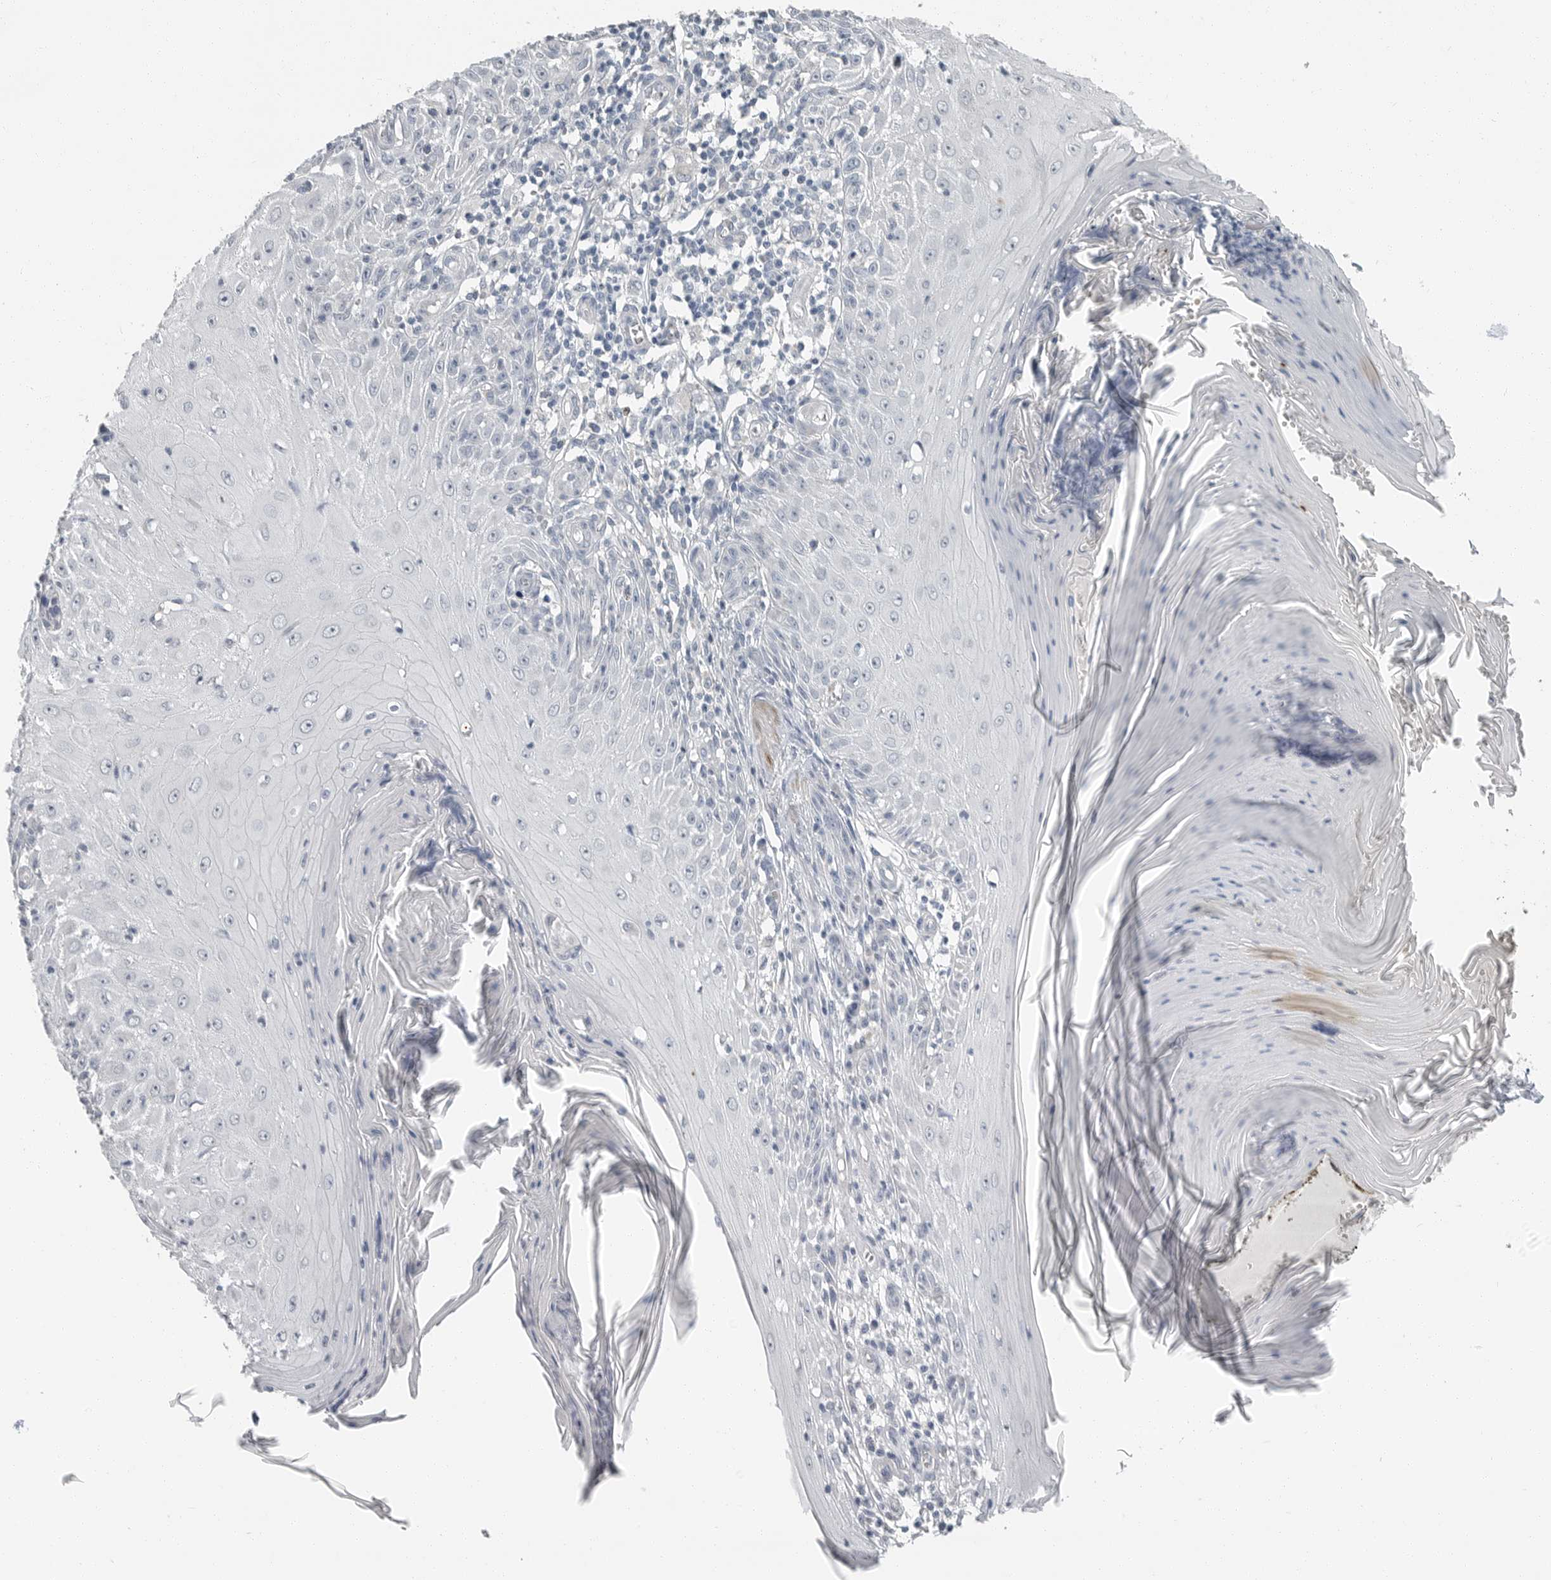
{"staining": {"intensity": "negative", "quantity": "none", "location": "none"}, "tissue": "skin cancer", "cell_type": "Tumor cells", "image_type": "cancer", "snomed": [{"axis": "morphology", "description": "Squamous cell carcinoma, NOS"}, {"axis": "topography", "description": "Skin"}], "caption": "Protein analysis of skin squamous cell carcinoma shows no significant positivity in tumor cells.", "gene": "PLN", "patient": {"sex": "female", "age": 73}}